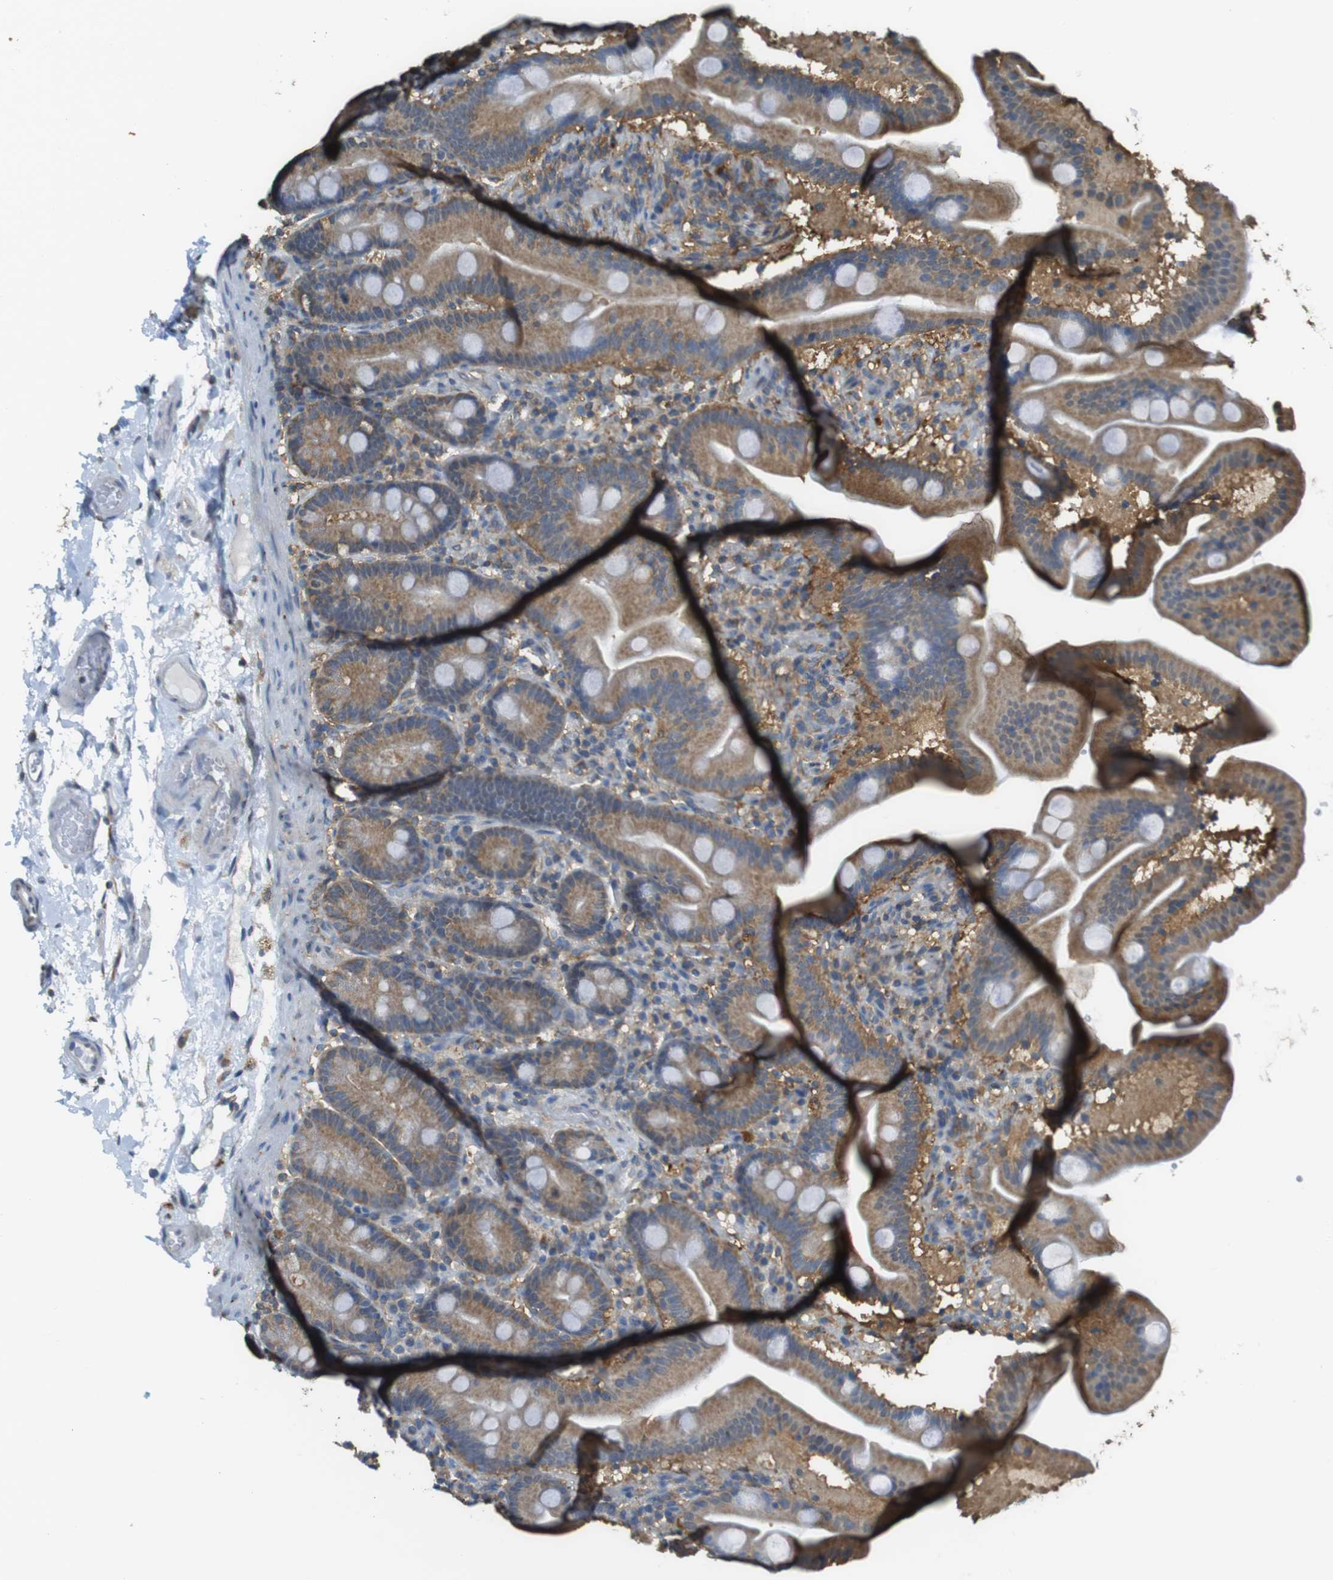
{"staining": {"intensity": "moderate", "quantity": ">75%", "location": "cytoplasmic/membranous"}, "tissue": "duodenum", "cell_type": "Glandular cells", "image_type": "normal", "snomed": [{"axis": "morphology", "description": "Normal tissue, NOS"}, {"axis": "topography", "description": "Duodenum"}], "caption": "This is an image of immunohistochemistry (IHC) staining of unremarkable duodenum, which shows moderate expression in the cytoplasmic/membranous of glandular cells.", "gene": "BRI3BP", "patient": {"sex": "male", "age": 54}}